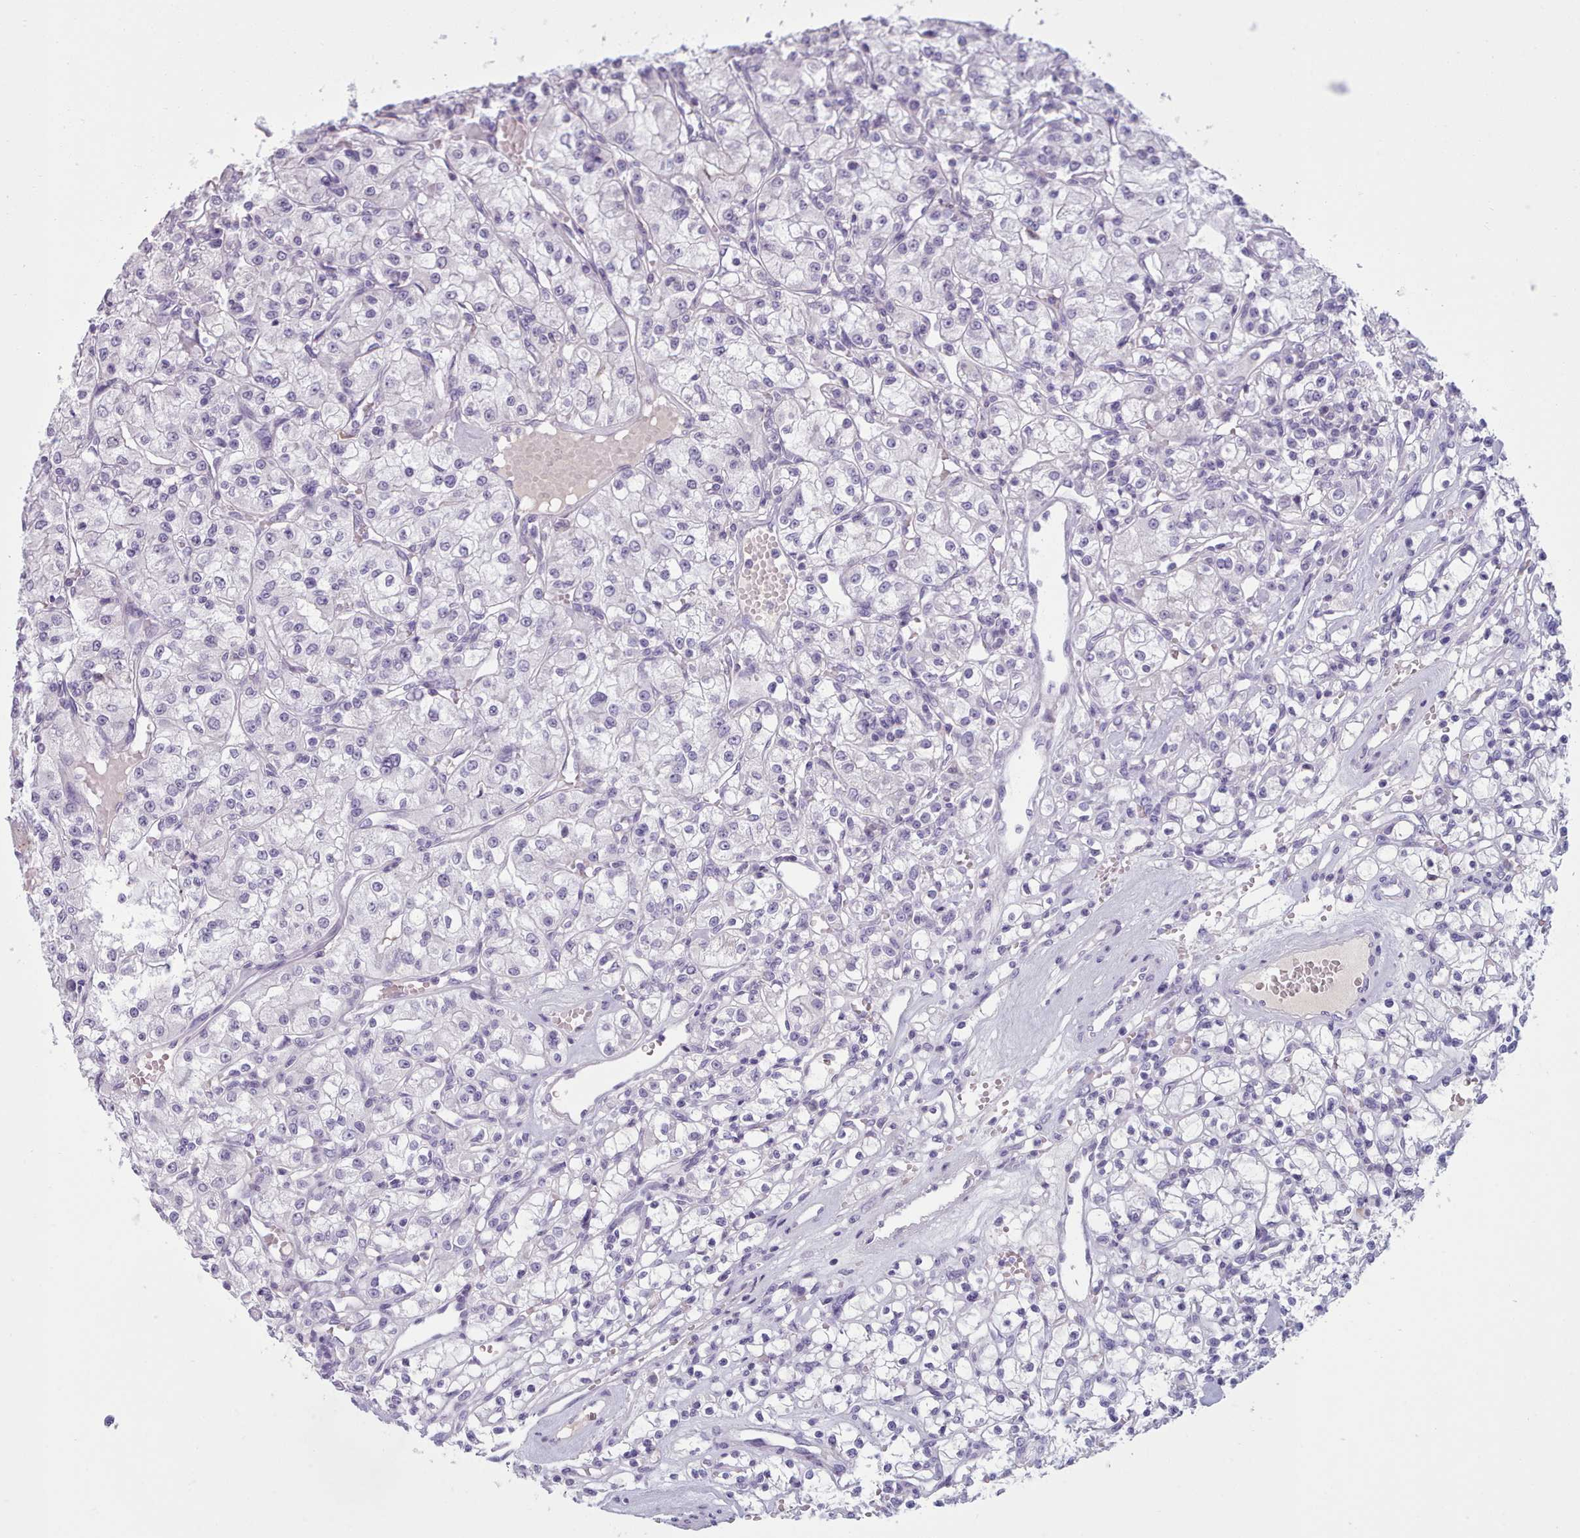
{"staining": {"intensity": "negative", "quantity": "none", "location": "none"}, "tissue": "renal cancer", "cell_type": "Tumor cells", "image_type": "cancer", "snomed": [{"axis": "morphology", "description": "Adenocarcinoma, NOS"}, {"axis": "topography", "description": "Kidney"}], "caption": "Immunohistochemistry histopathology image of neoplastic tissue: human renal cancer (adenocarcinoma) stained with DAB demonstrates no significant protein positivity in tumor cells.", "gene": "ZNF43", "patient": {"sex": "female", "age": 59}}